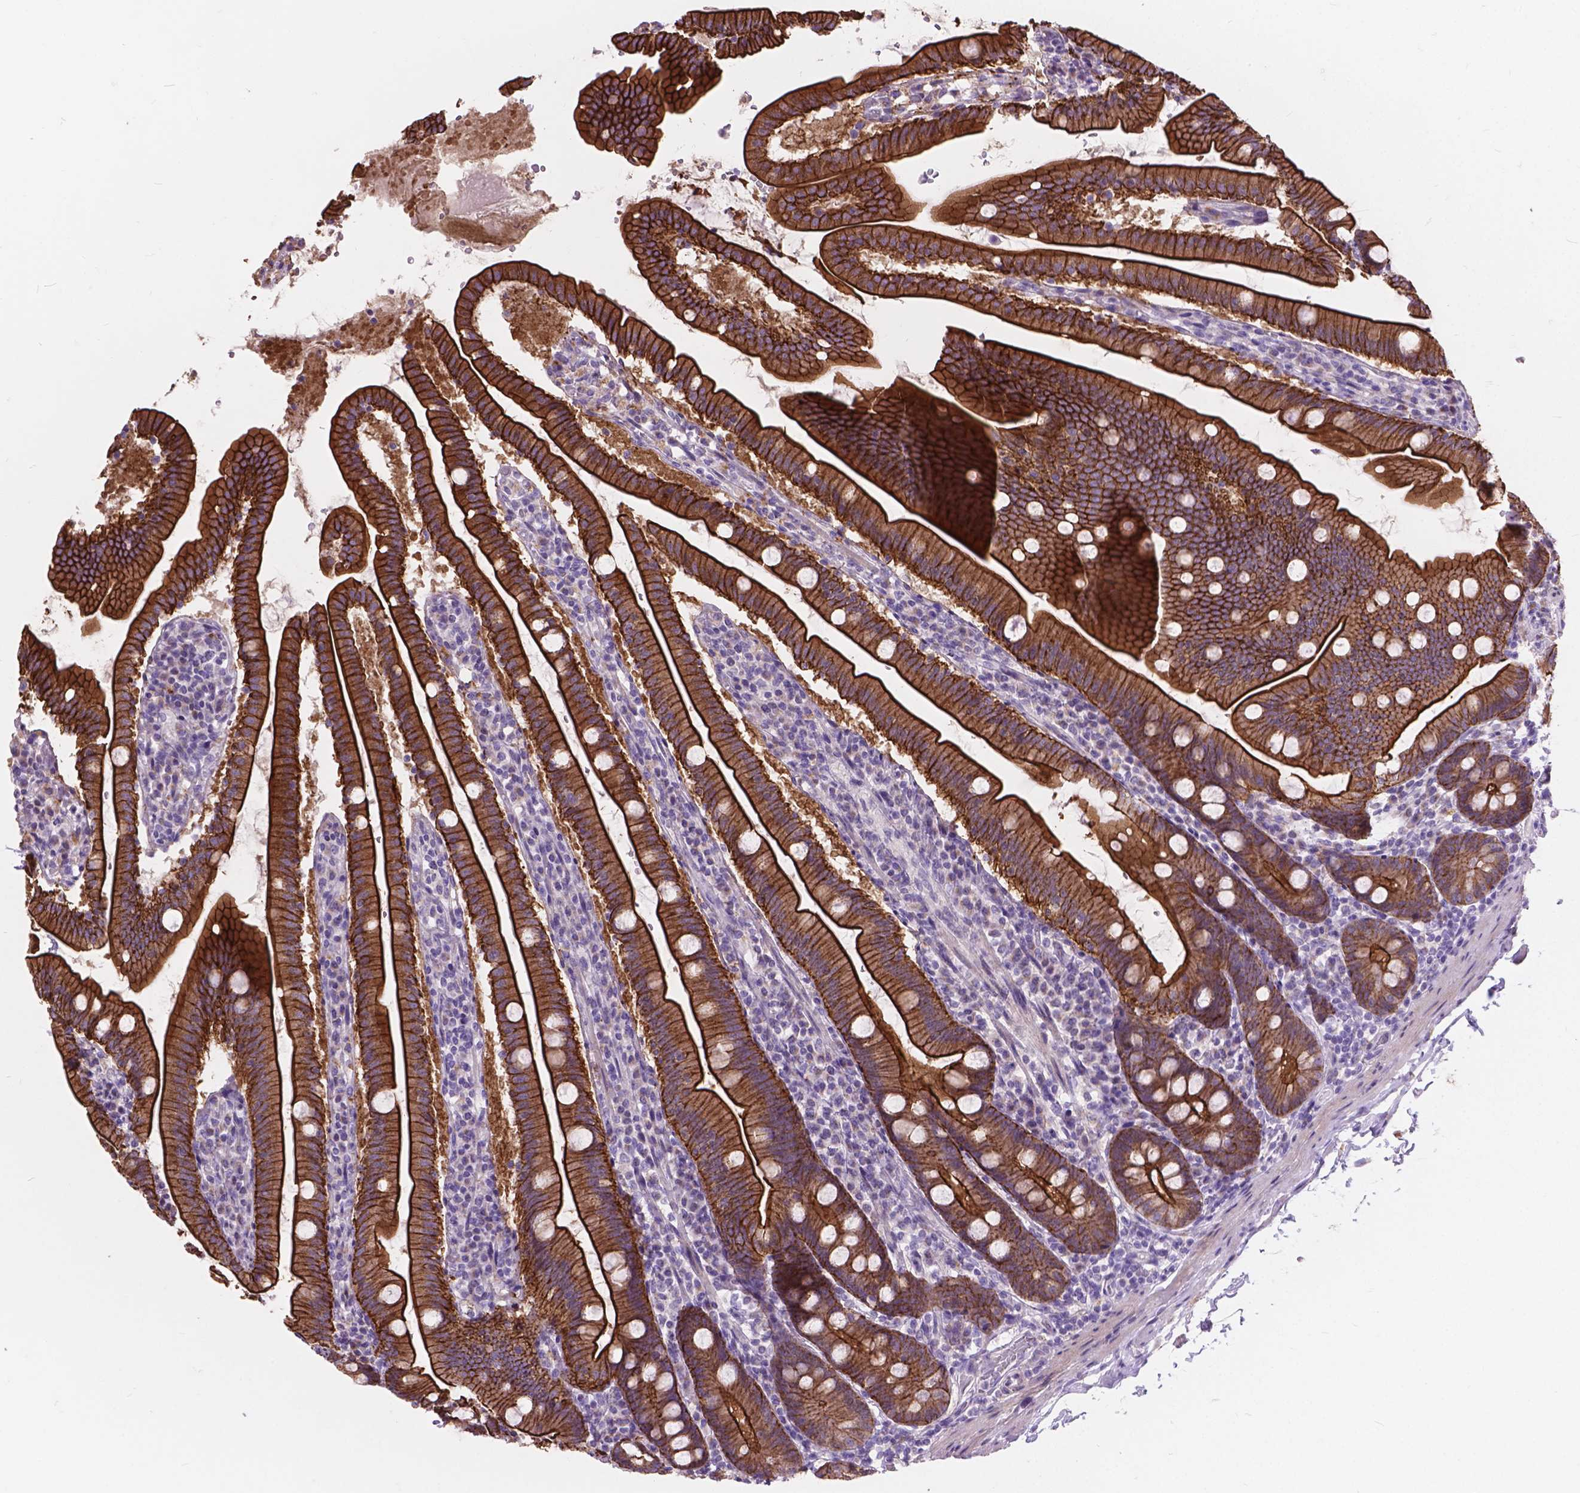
{"staining": {"intensity": "strong", "quantity": ">75%", "location": "cytoplasmic/membranous"}, "tissue": "duodenum", "cell_type": "Glandular cells", "image_type": "normal", "snomed": [{"axis": "morphology", "description": "Normal tissue, NOS"}, {"axis": "topography", "description": "Duodenum"}], "caption": "Protein expression analysis of benign duodenum exhibits strong cytoplasmic/membranous positivity in approximately >75% of glandular cells.", "gene": "MYH14", "patient": {"sex": "female", "age": 67}}